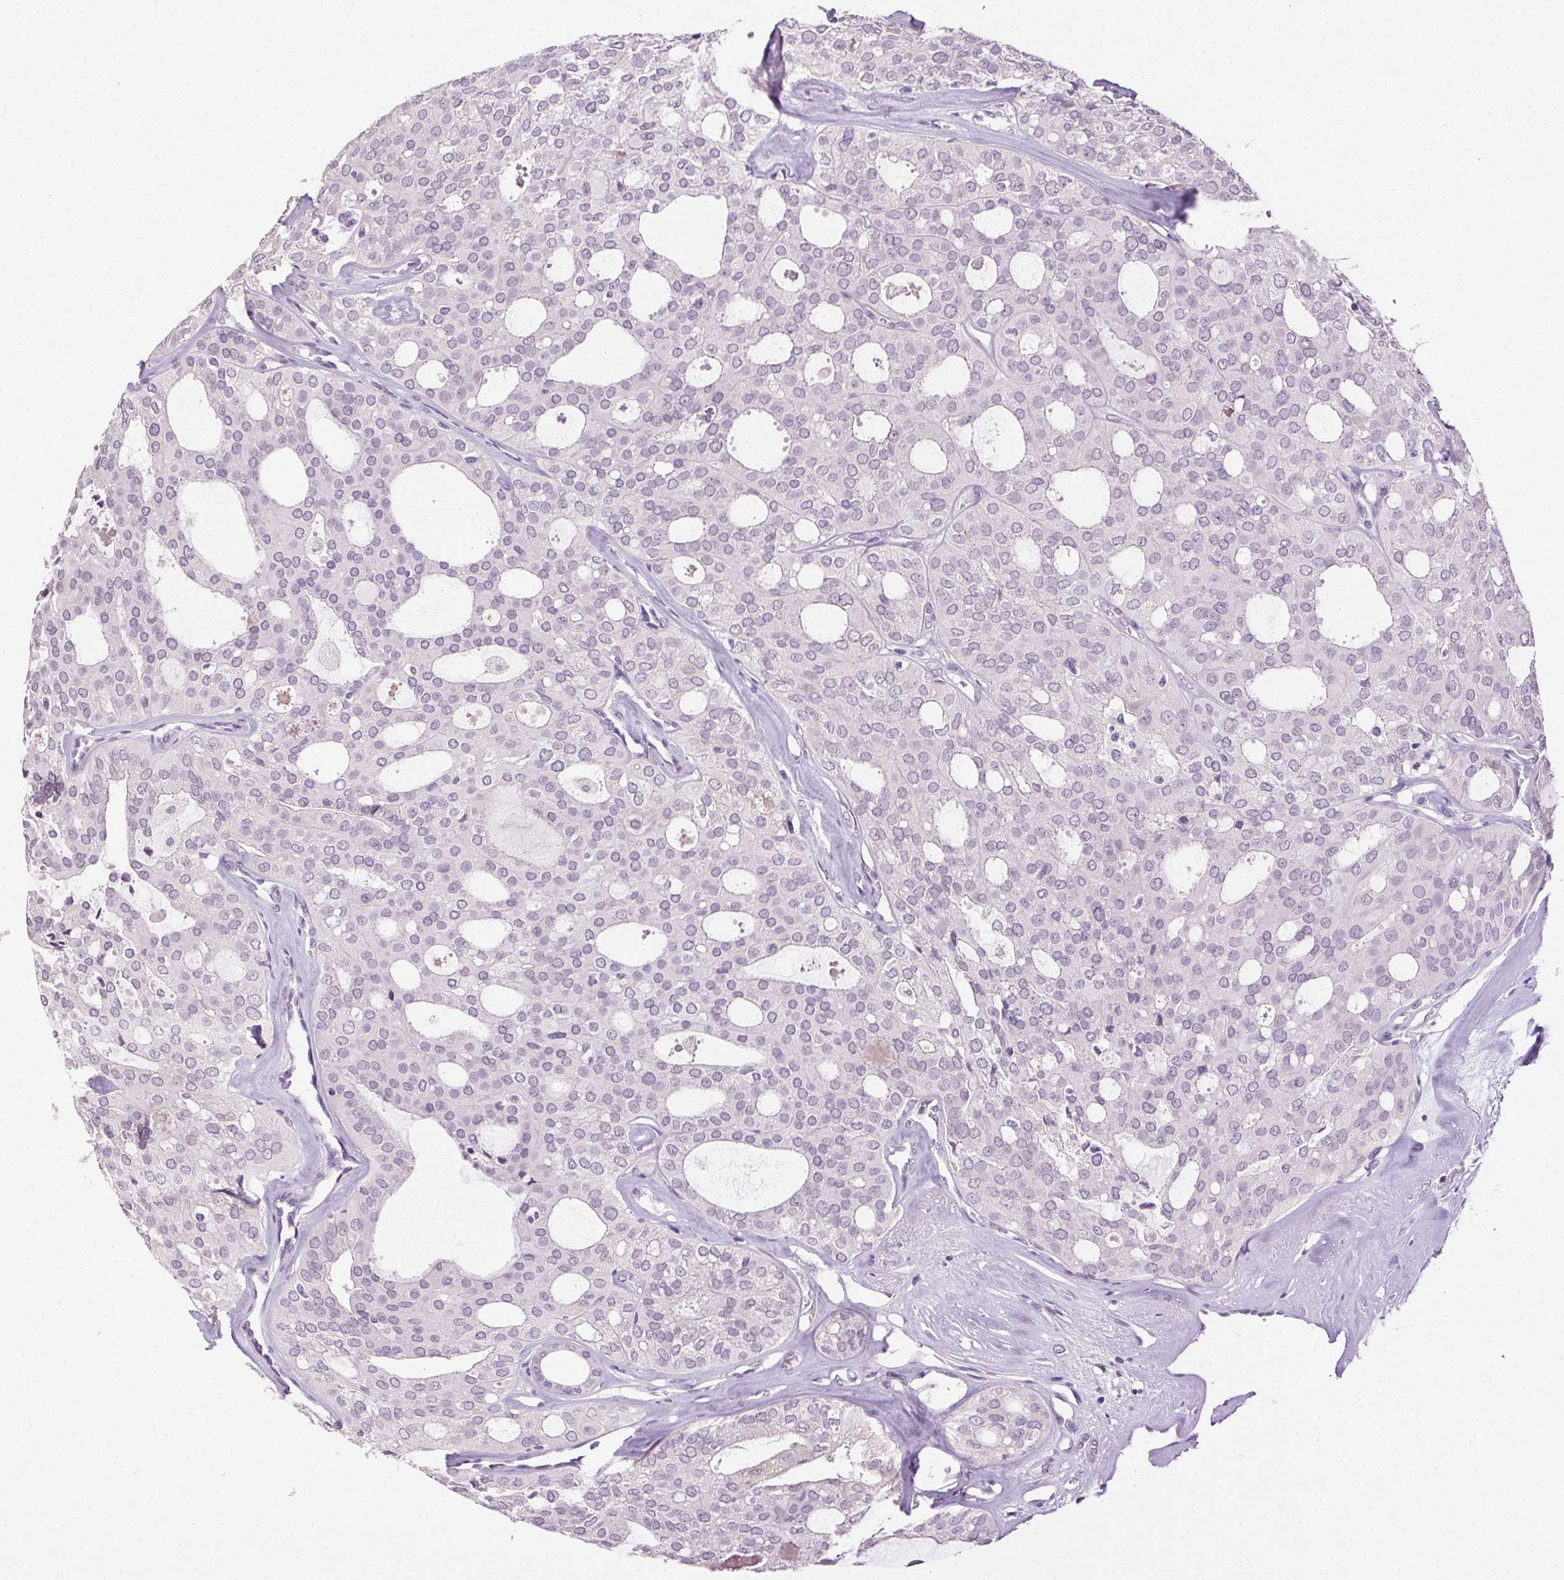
{"staining": {"intensity": "negative", "quantity": "none", "location": "none"}, "tissue": "thyroid cancer", "cell_type": "Tumor cells", "image_type": "cancer", "snomed": [{"axis": "morphology", "description": "Follicular adenoma carcinoma, NOS"}, {"axis": "topography", "description": "Thyroid gland"}], "caption": "Immunohistochemical staining of human thyroid cancer (follicular adenoma carcinoma) demonstrates no significant expression in tumor cells.", "gene": "CLDN10", "patient": {"sex": "male", "age": 75}}